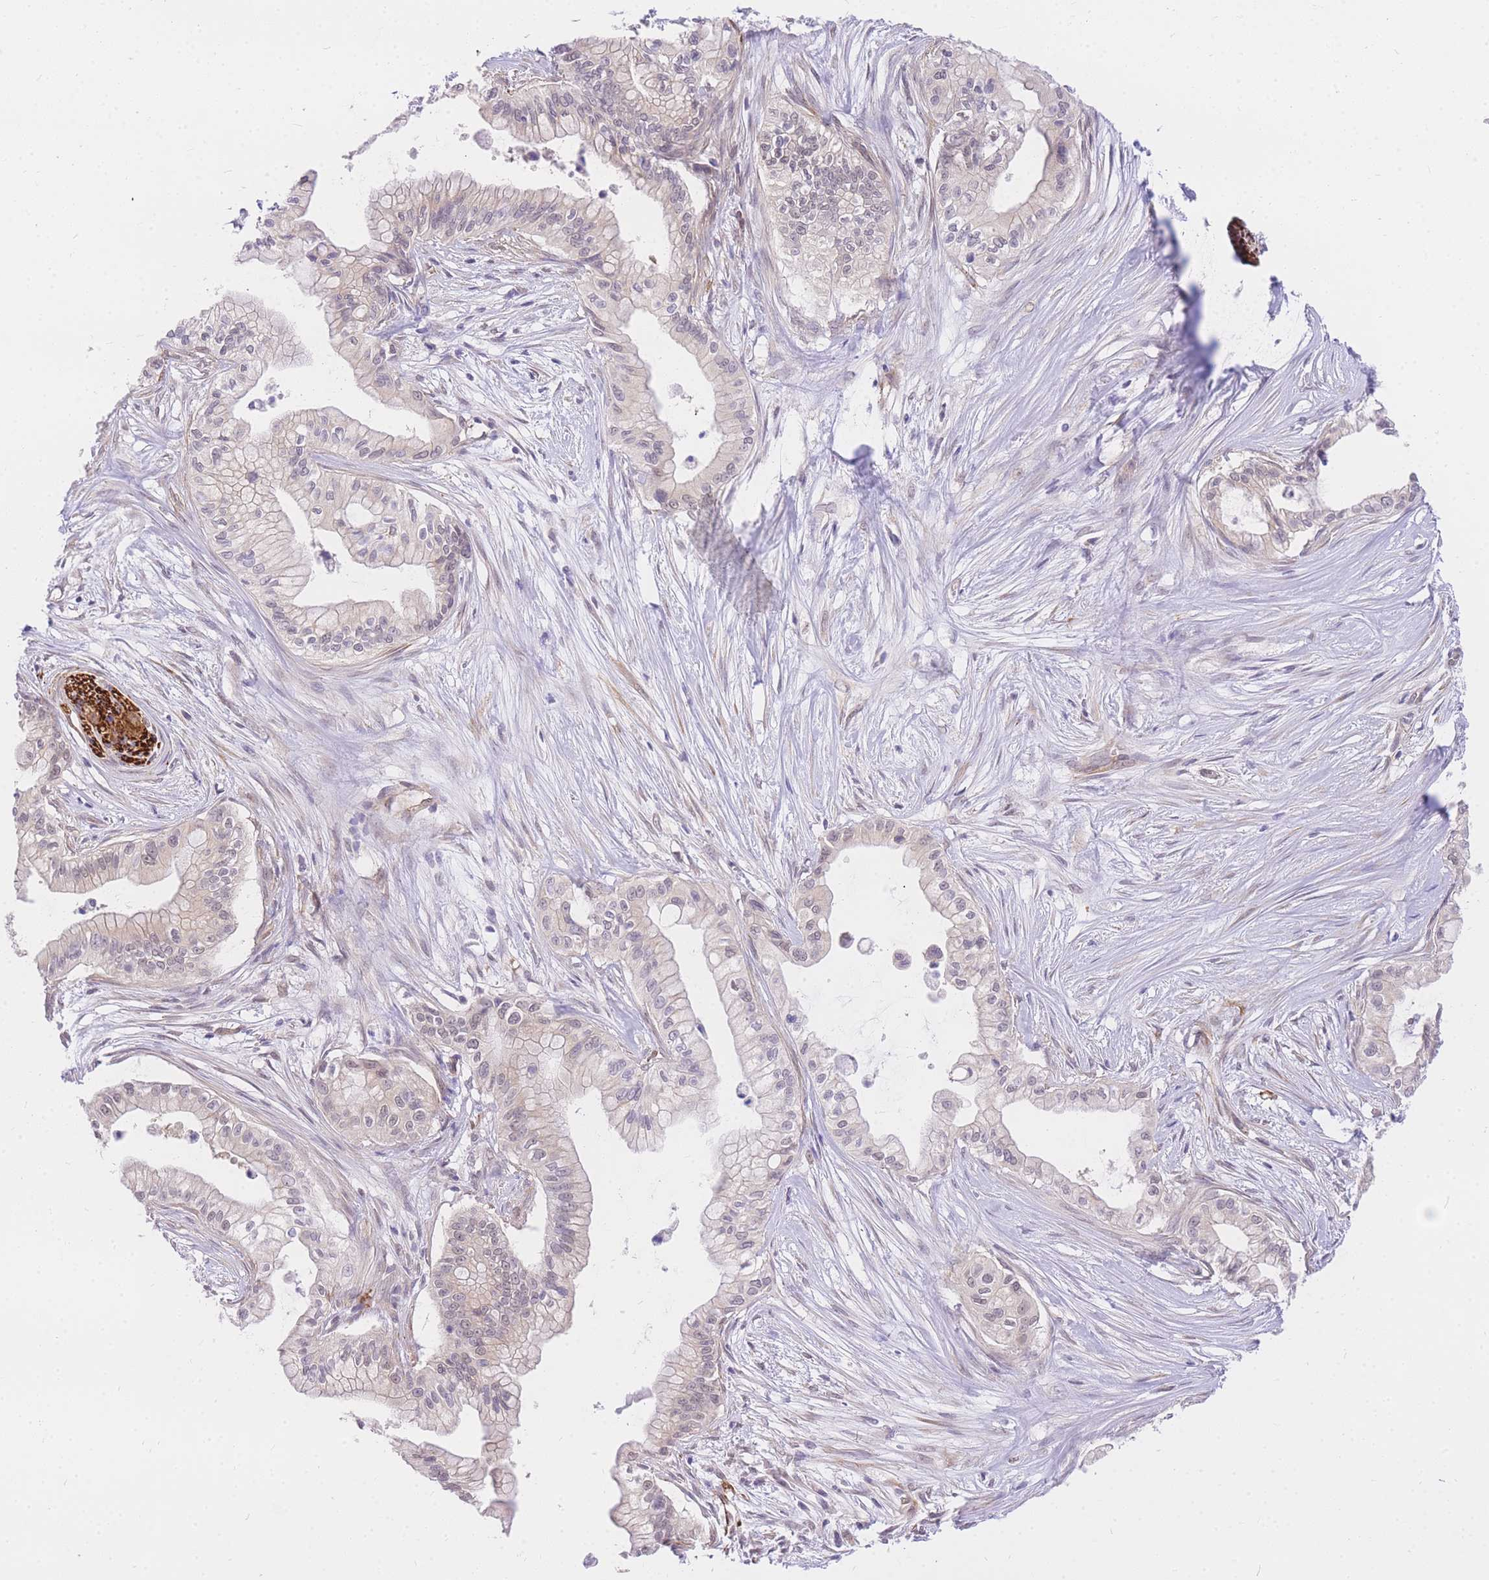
{"staining": {"intensity": "negative", "quantity": "none", "location": "none"}, "tissue": "pancreatic cancer", "cell_type": "Tumor cells", "image_type": "cancer", "snomed": [{"axis": "morphology", "description": "Adenocarcinoma, NOS"}, {"axis": "topography", "description": "Pancreas"}], "caption": "A photomicrograph of human pancreatic cancer is negative for staining in tumor cells.", "gene": "S100PBP", "patient": {"sex": "male", "age": 78}}